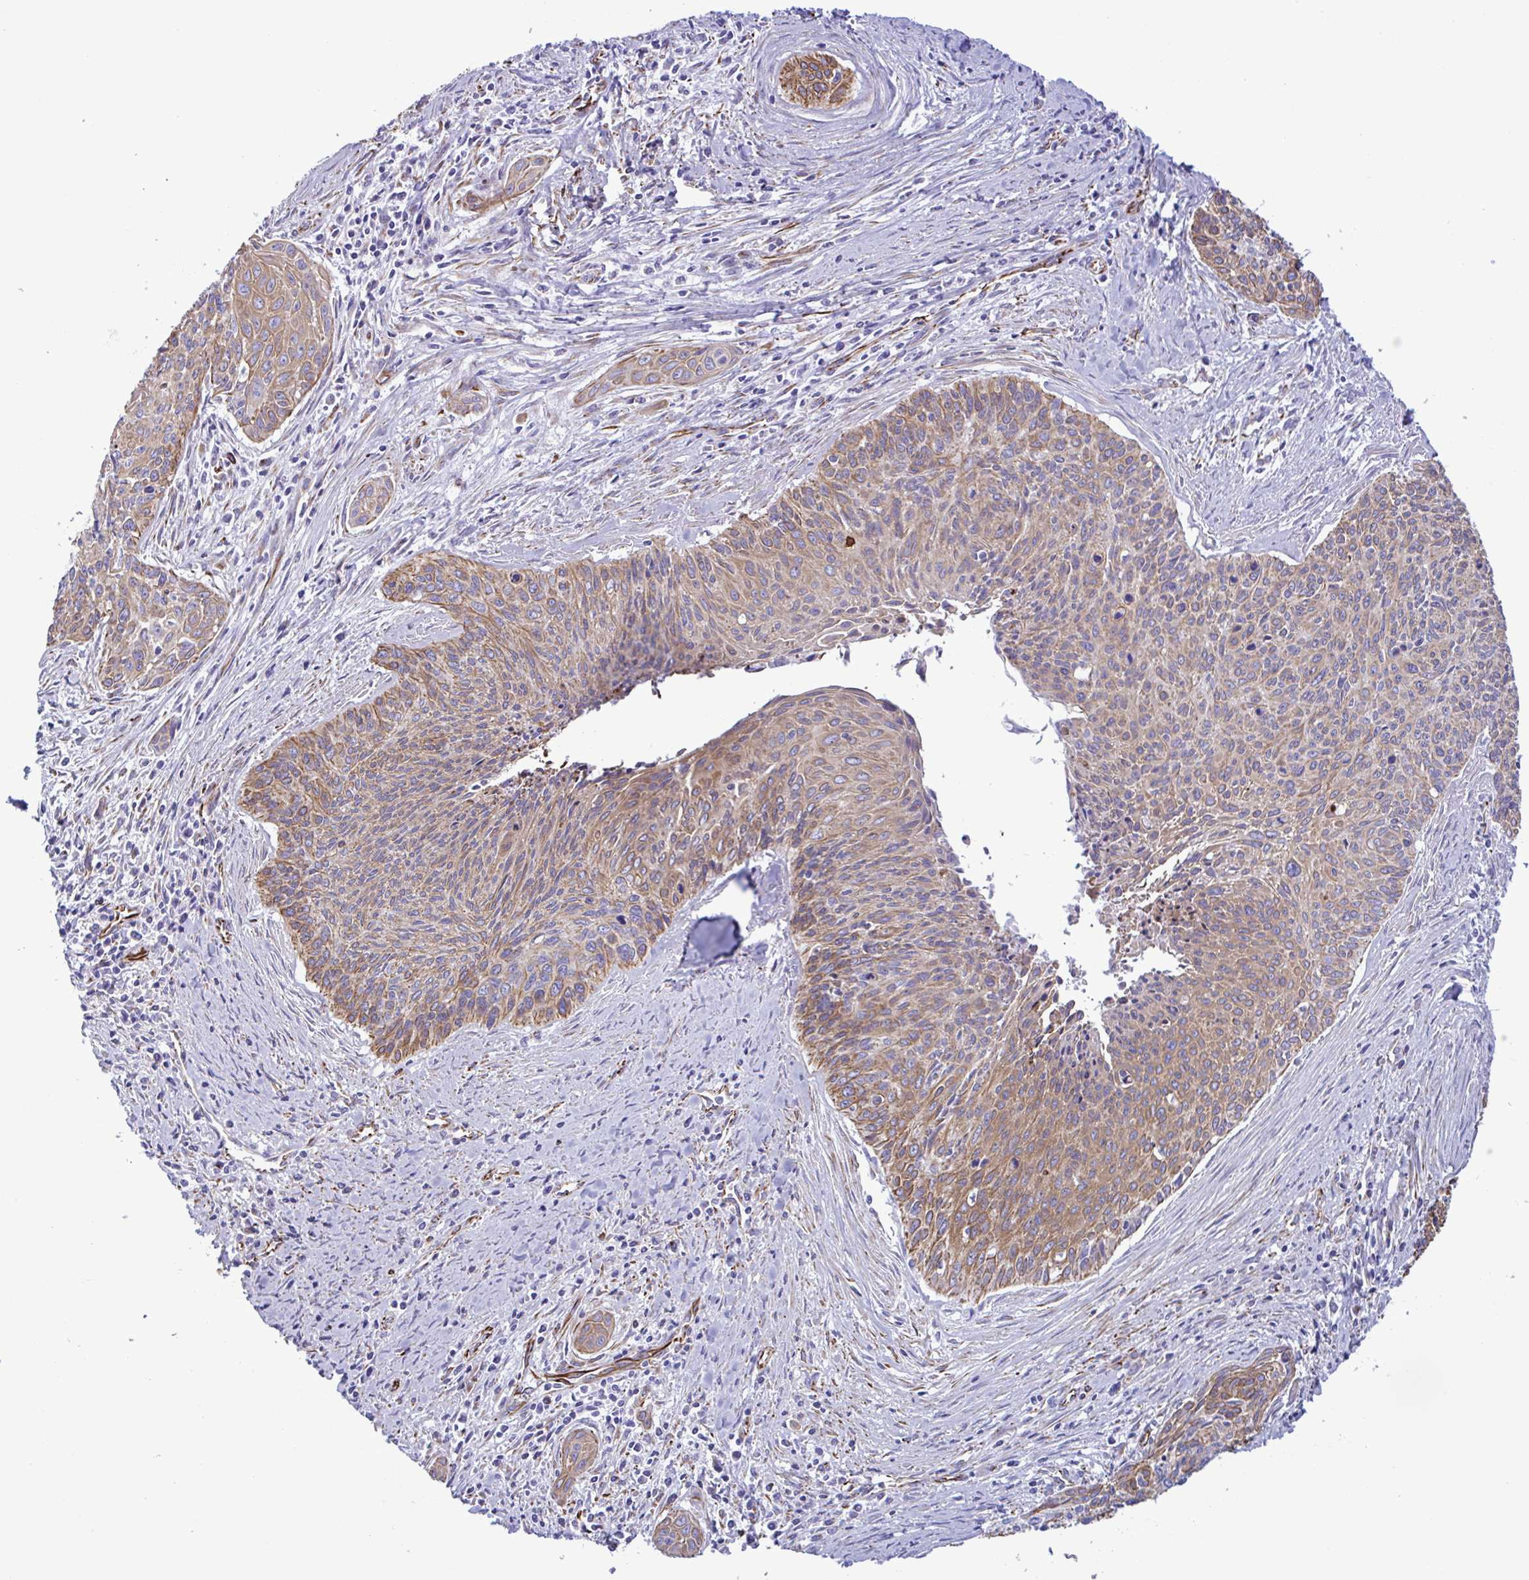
{"staining": {"intensity": "moderate", "quantity": ">75%", "location": "cytoplasmic/membranous"}, "tissue": "cervical cancer", "cell_type": "Tumor cells", "image_type": "cancer", "snomed": [{"axis": "morphology", "description": "Squamous cell carcinoma, NOS"}, {"axis": "topography", "description": "Cervix"}], "caption": "Protein expression analysis of human cervical squamous cell carcinoma reveals moderate cytoplasmic/membranous expression in about >75% of tumor cells.", "gene": "SMAD5", "patient": {"sex": "female", "age": 55}}